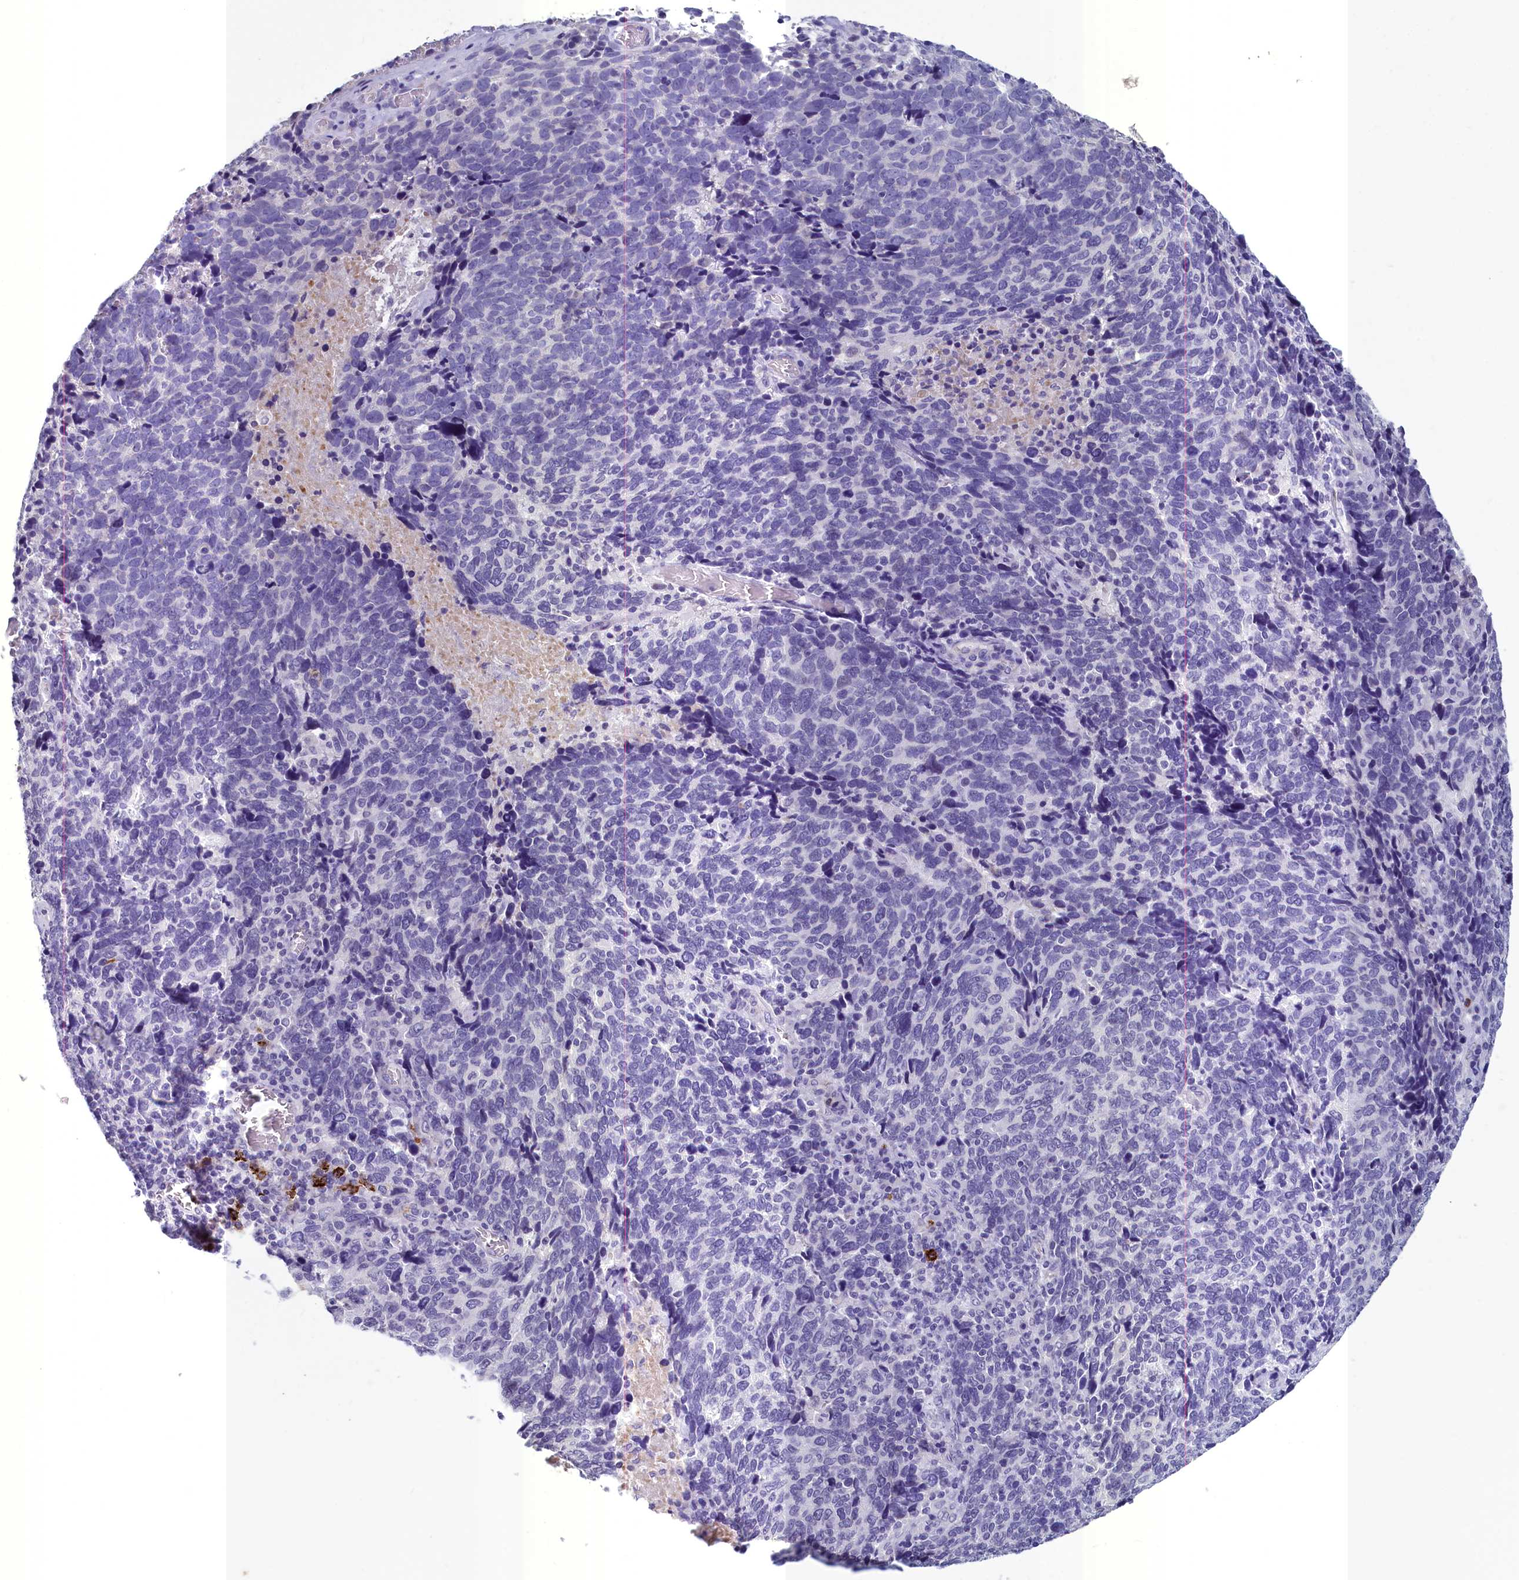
{"staining": {"intensity": "negative", "quantity": "none", "location": "none"}, "tissue": "cervical cancer", "cell_type": "Tumor cells", "image_type": "cancer", "snomed": [{"axis": "morphology", "description": "Squamous cell carcinoma, NOS"}, {"axis": "topography", "description": "Cervix"}], "caption": "Immunohistochemistry histopathology image of neoplastic tissue: human squamous cell carcinoma (cervical) stained with DAB (3,3'-diaminobenzidine) exhibits no significant protein positivity in tumor cells.", "gene": "INSC", "patient": {"sex": "female", "age": 41}}